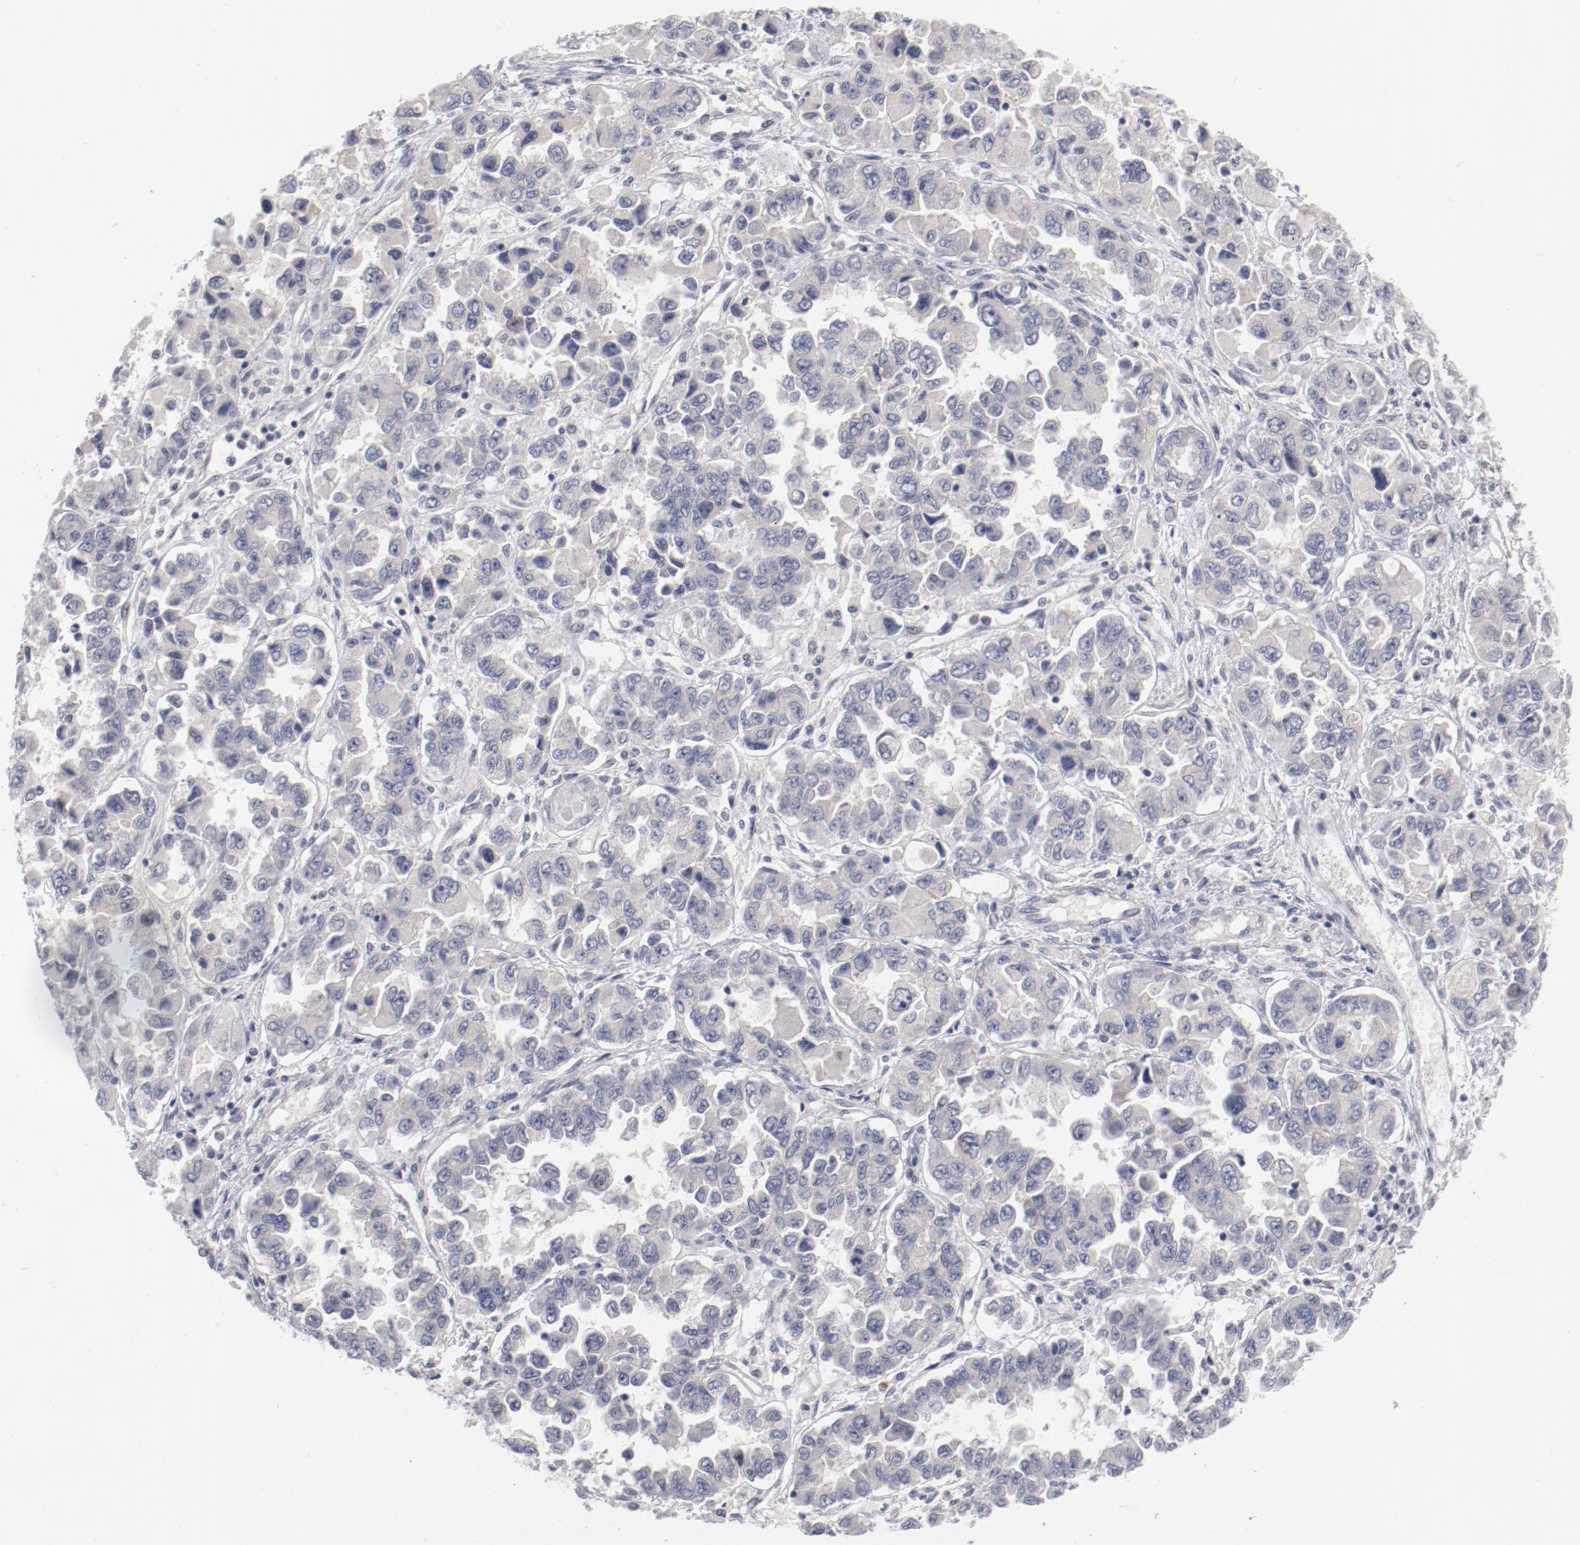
{"staining": {"intensity": "negative", "quantity": "none", "location": "none"}, "tissue": "ovarian cancer", "cell_type": "Tumor cells", "image_type": "cancer", "snomed": [{"axis": "morphology", "description": "Cystadenocarcinoma, serous, NOS"}, {"axis": "topography", "description": "Ovary"}], "caption": "DAB immunohistochemical staining of human ovarian cancer (serous cystadenocarcinoma) exhibits no significant expression in tumor cells.", "gene": "SH3BGR", "patient": {"sex": "female", "age": 84}}